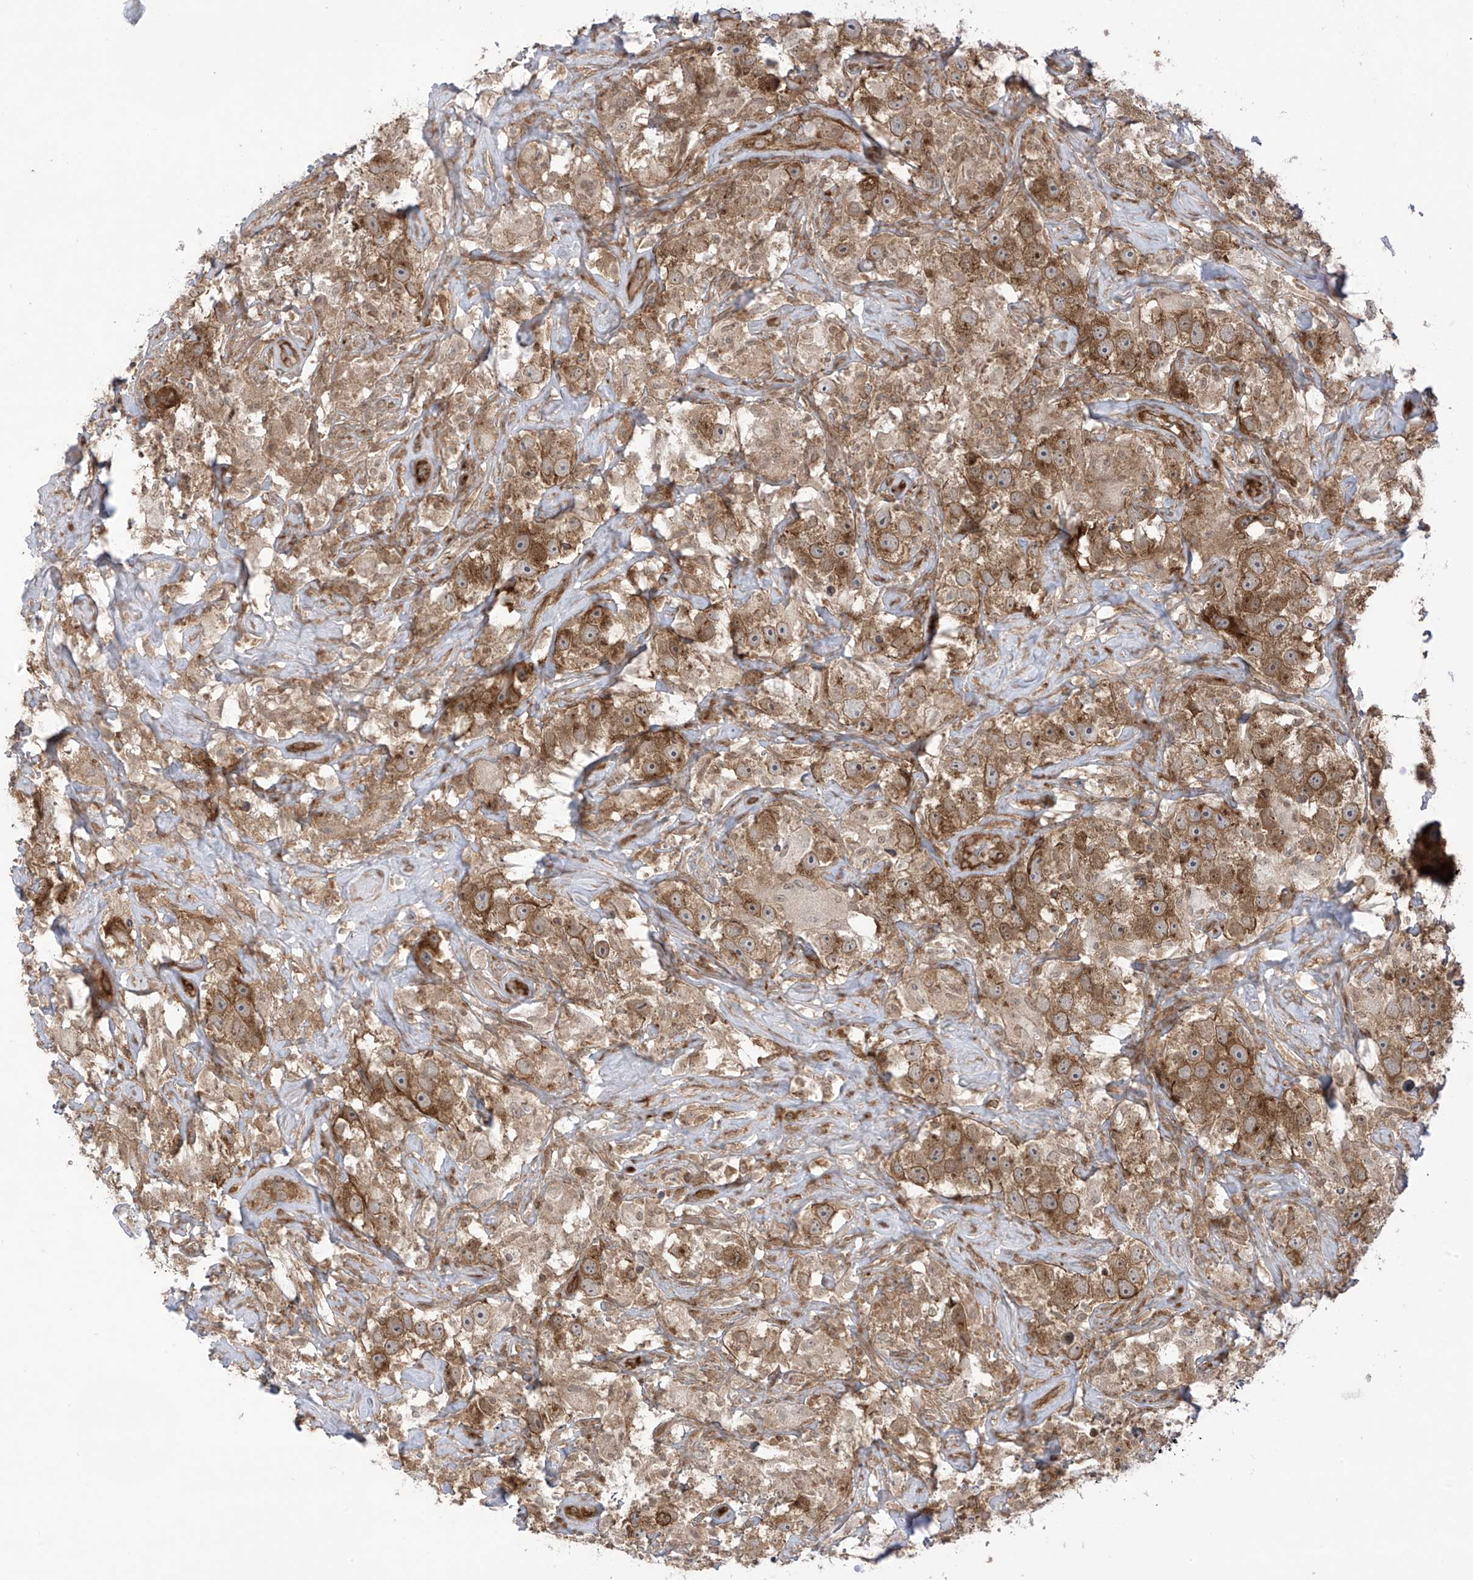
{"staining": {"intensity": "moderate", "quantity": ">75%", "location": "cytoplasmic/membranous"}, "tissue": "testis cancer", "cell_type": "Tumor cells", "image_type": "cancer", "snomed": [{"axis": "morphology", "description": "Seminoma, NOS"}, {"axis": "topography", "description": "Testis"}], "caption": "A brown stain labels moderate cytoplasmic/membranous expression of a protein in seminoma (testis) tumor cells.", "gene": "REPS1", "patient": {"sex": "male", "age": 49}}